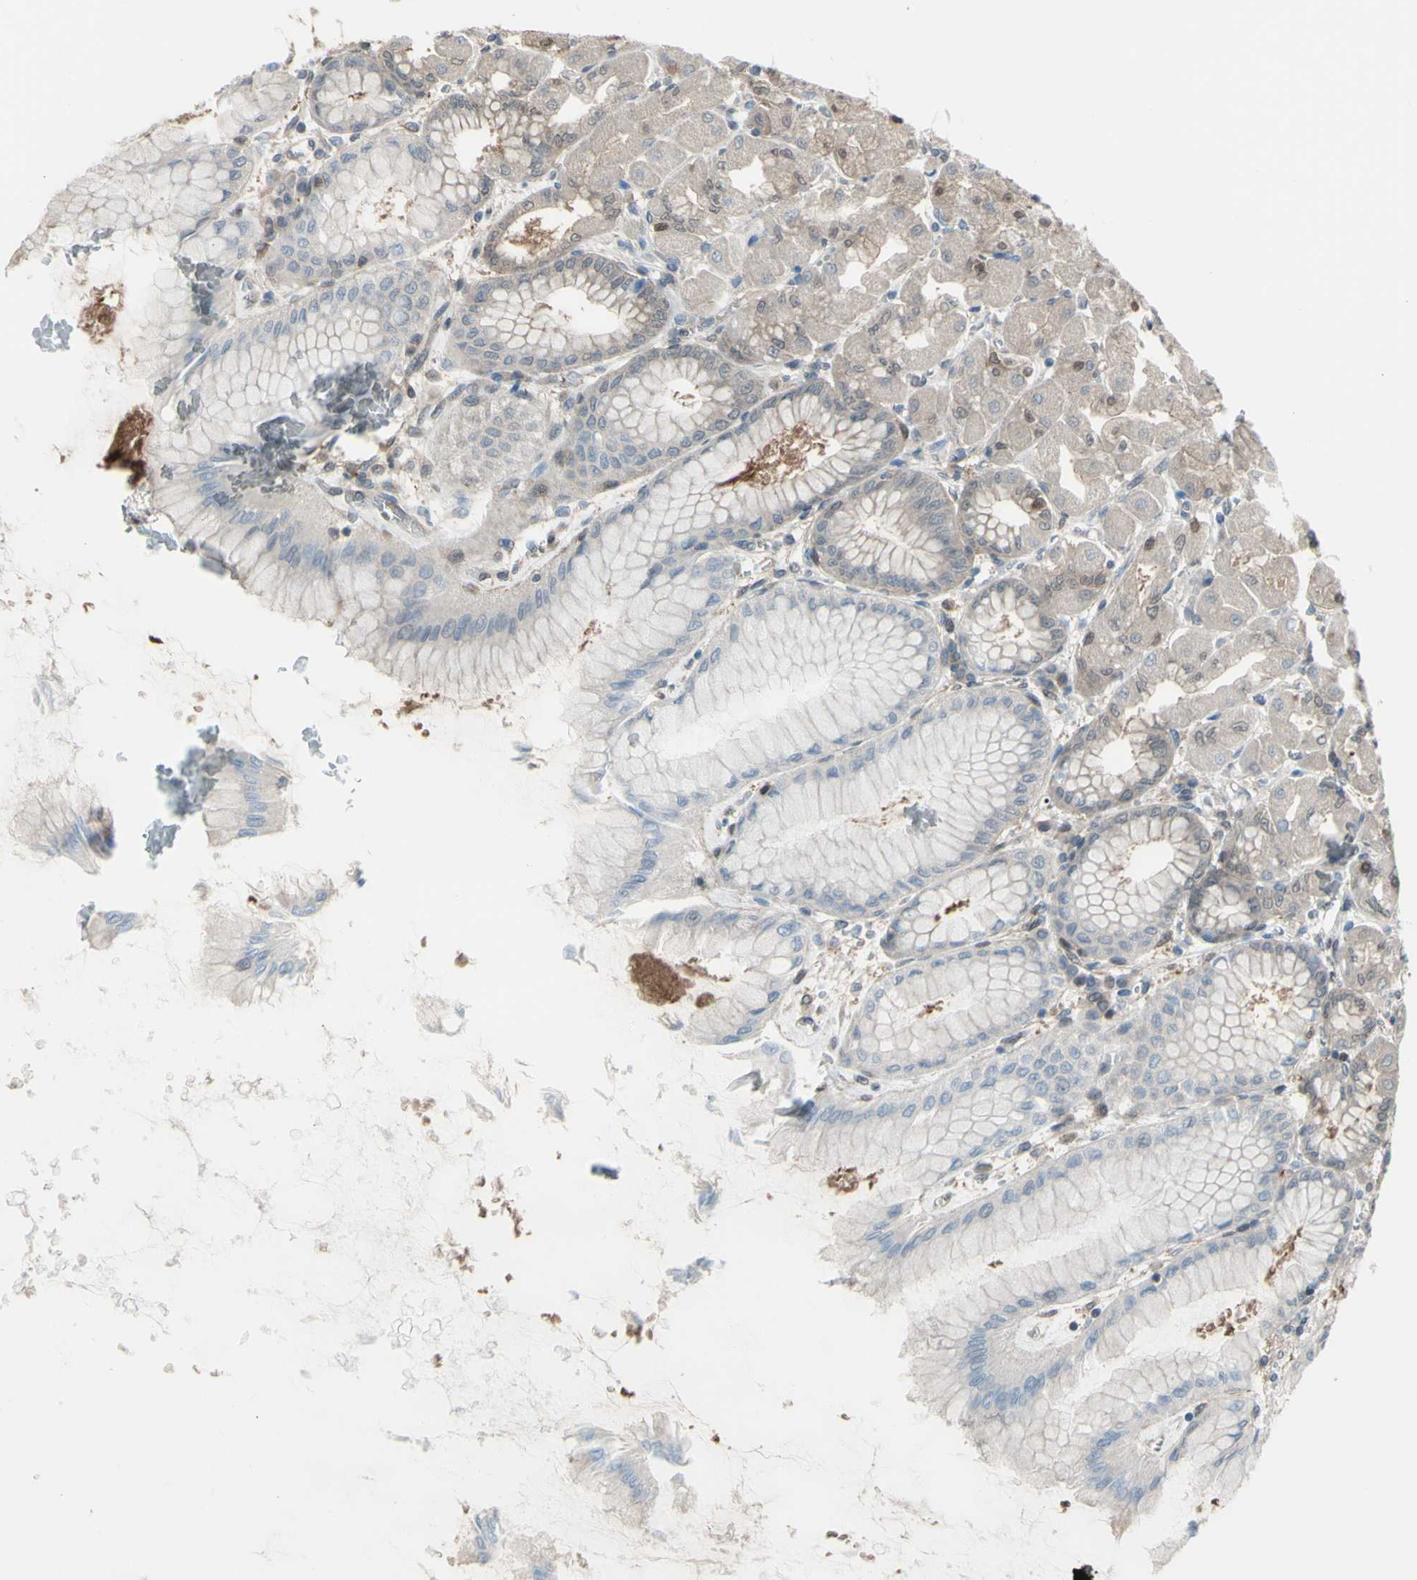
{"staining": {"intensity": "weak", "quantity": "25%-75%", "location": "cytoplasmic/membranous"}, "tissue": "stomach", "cell_type": "Glandular cells", "image_type": "normal", "snomed": [{"axis": "morphology", "description": "Normal tissue, NOS"}, {"axis": "topography", "description": "Stomach, upper"}], "caption": "Normal stomach demonstrates weak cytoplasmic/membranous positivity in approximately 25%-75% of glandular cells The staining is performed using DAB brown chromogen to label protein expression. The nuclei are counter-stained blue using hematoxylin..", "gene": "YWHAQ", "patient": {"sex": "female", "age": 56}}